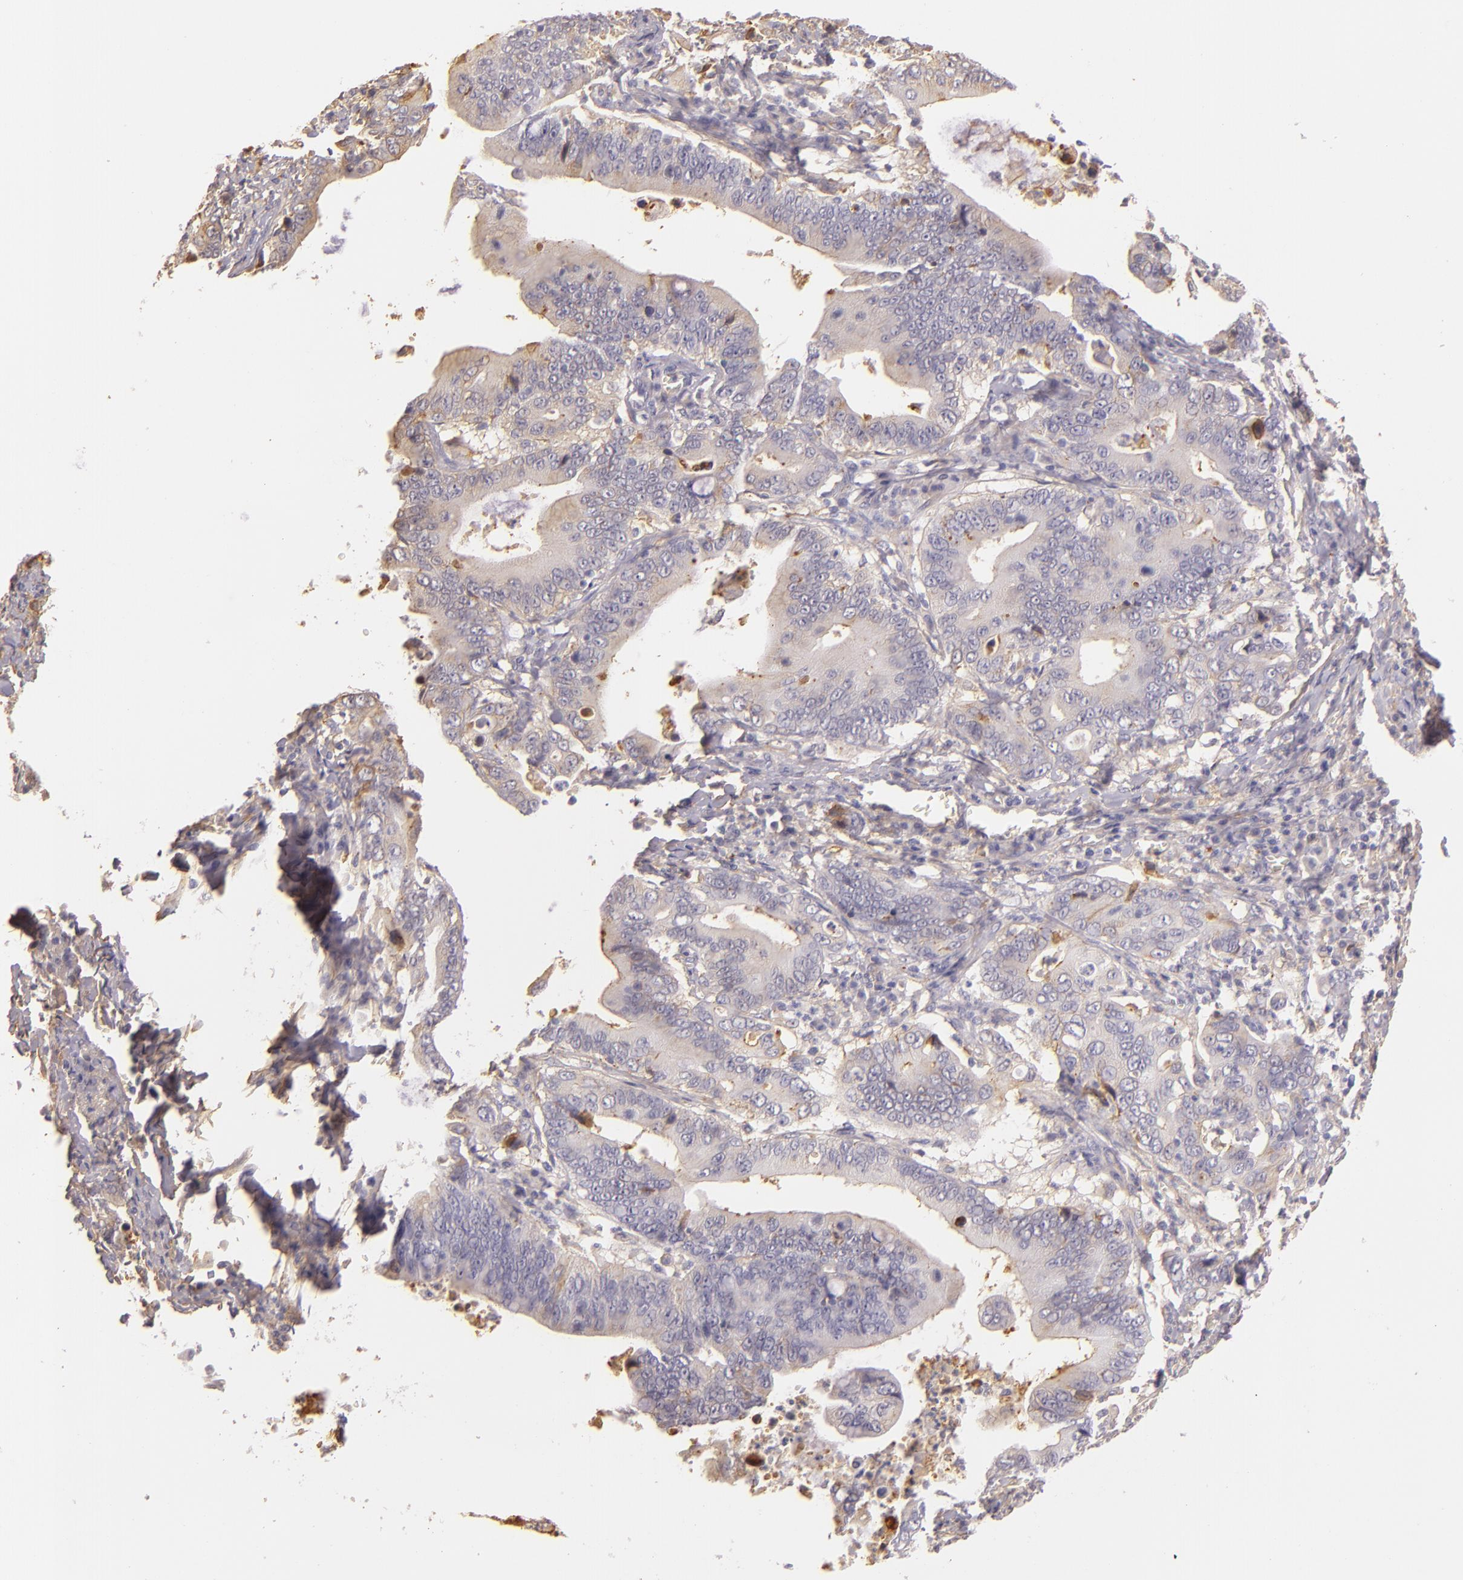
{"staining": {"intensity": "weak", "quantity": ">75%", "location": "cytoplasmic/membranous"}, "tissue": "stomach cancer", "cell_type": "Tumor cells", "image_type": "cancer", "snomed": [{"axis": "morphology", "description": "Adenocarcinoma, NOS"}, {"axis": "topography", "description": "Stomach, upper"}], "caption": "About >75% of tumor cells in stomach cancer show weak cytoplasmic/membranous protein expression as visualized by brown immunohistochemical staining.", "gene": "CTSF", "patient": {"sex": "male", "age": 63}}